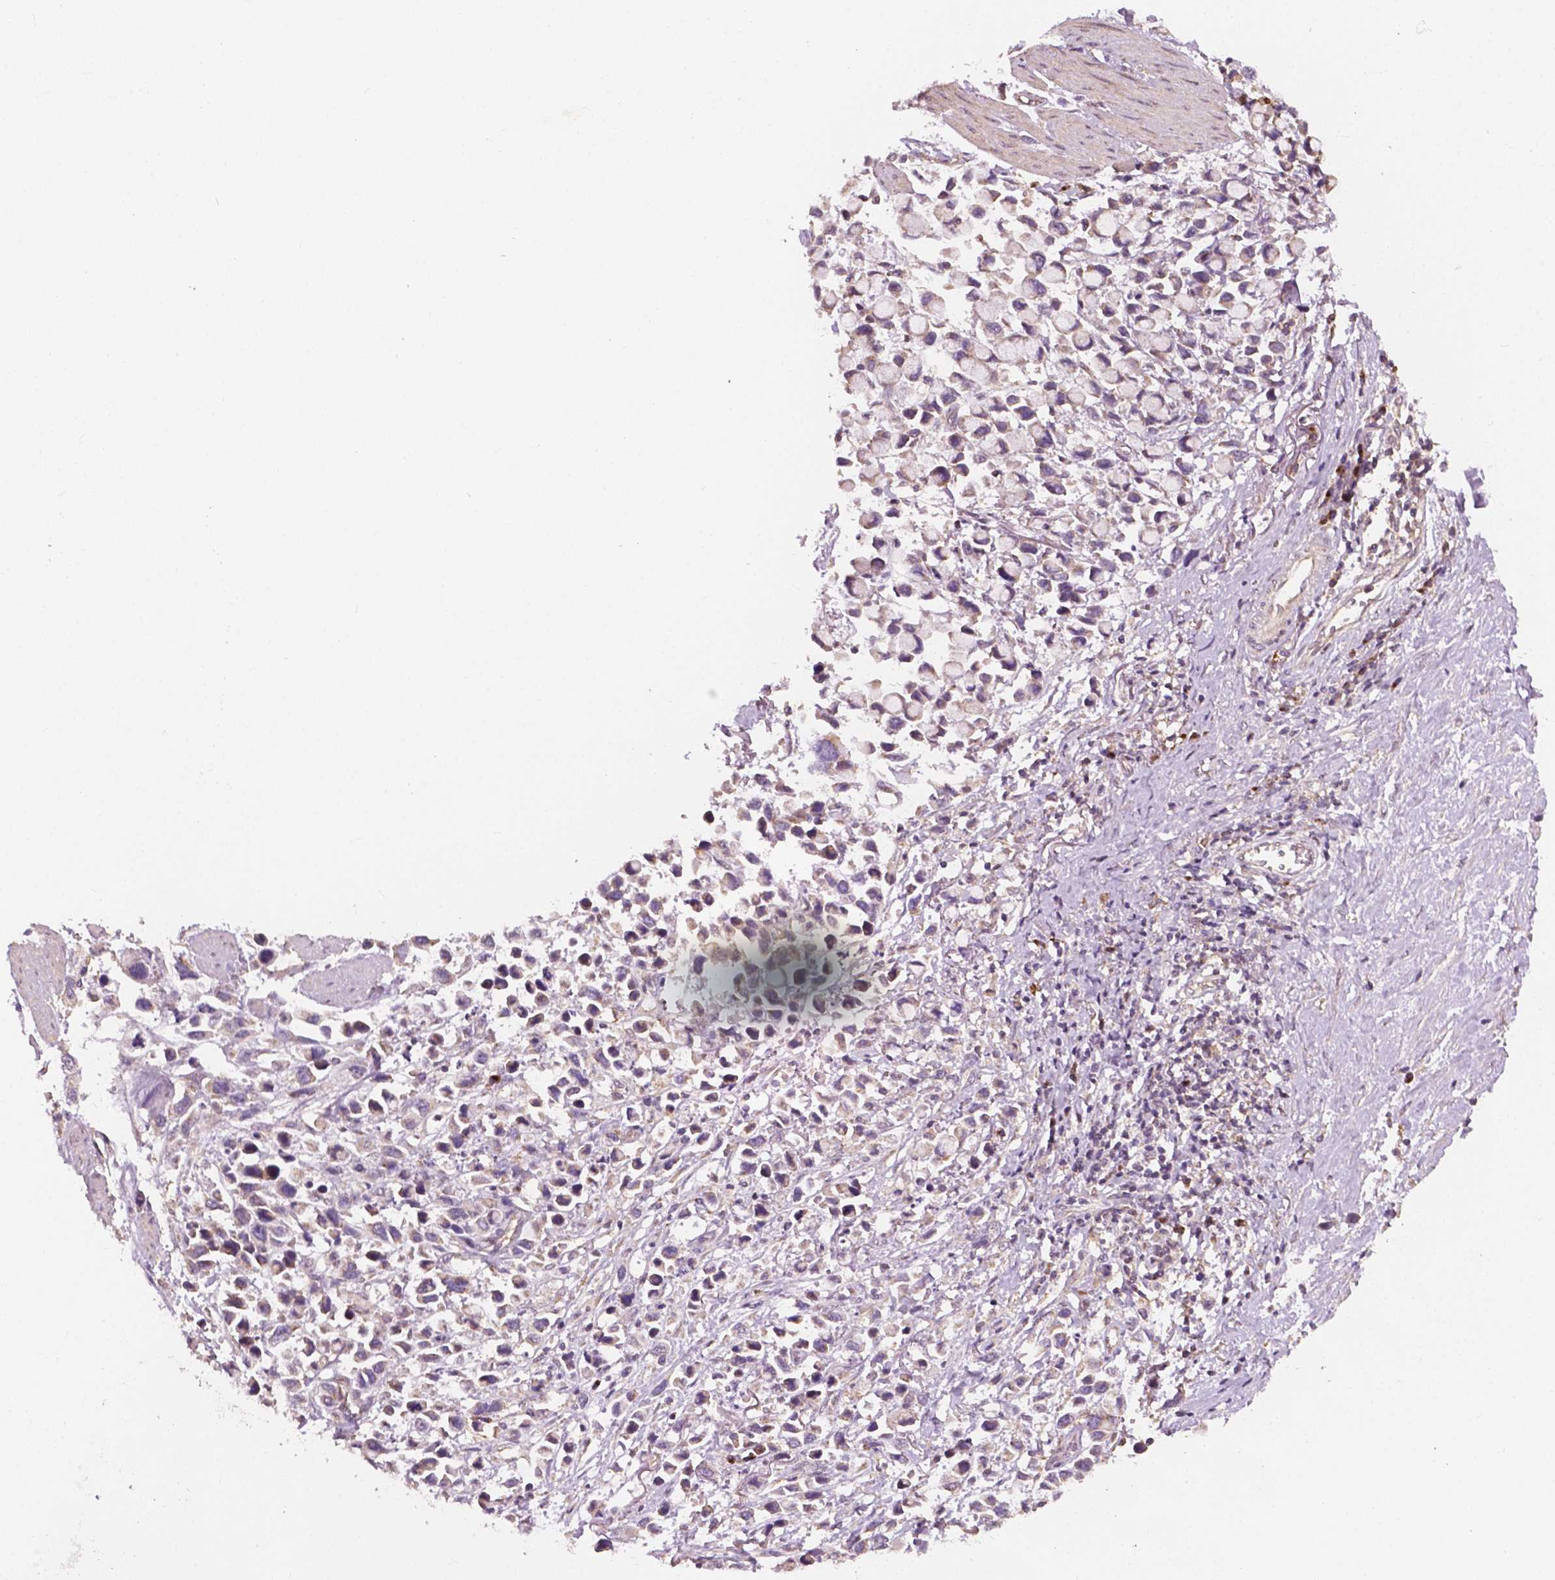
{"staining": {"intensity": "weak", "quantity": "<25%", "location": "cytoplasmic/membranous"}, "tissue": "stomach cancer", "cell_type": "Tumor cells", "image_type": "cancer", "snomed": [{"axis": "morphology", "description": "Adenocarcinoma, NOS"}, {"axis": "topography", "description": "Stomach"}], "caption": "Photomicrograph shows no significant protein positivity in tumor cells of stomach adenocarcinoma.", "gene": "EBAG9", "patient": {"sex": "female", "age": 81}}